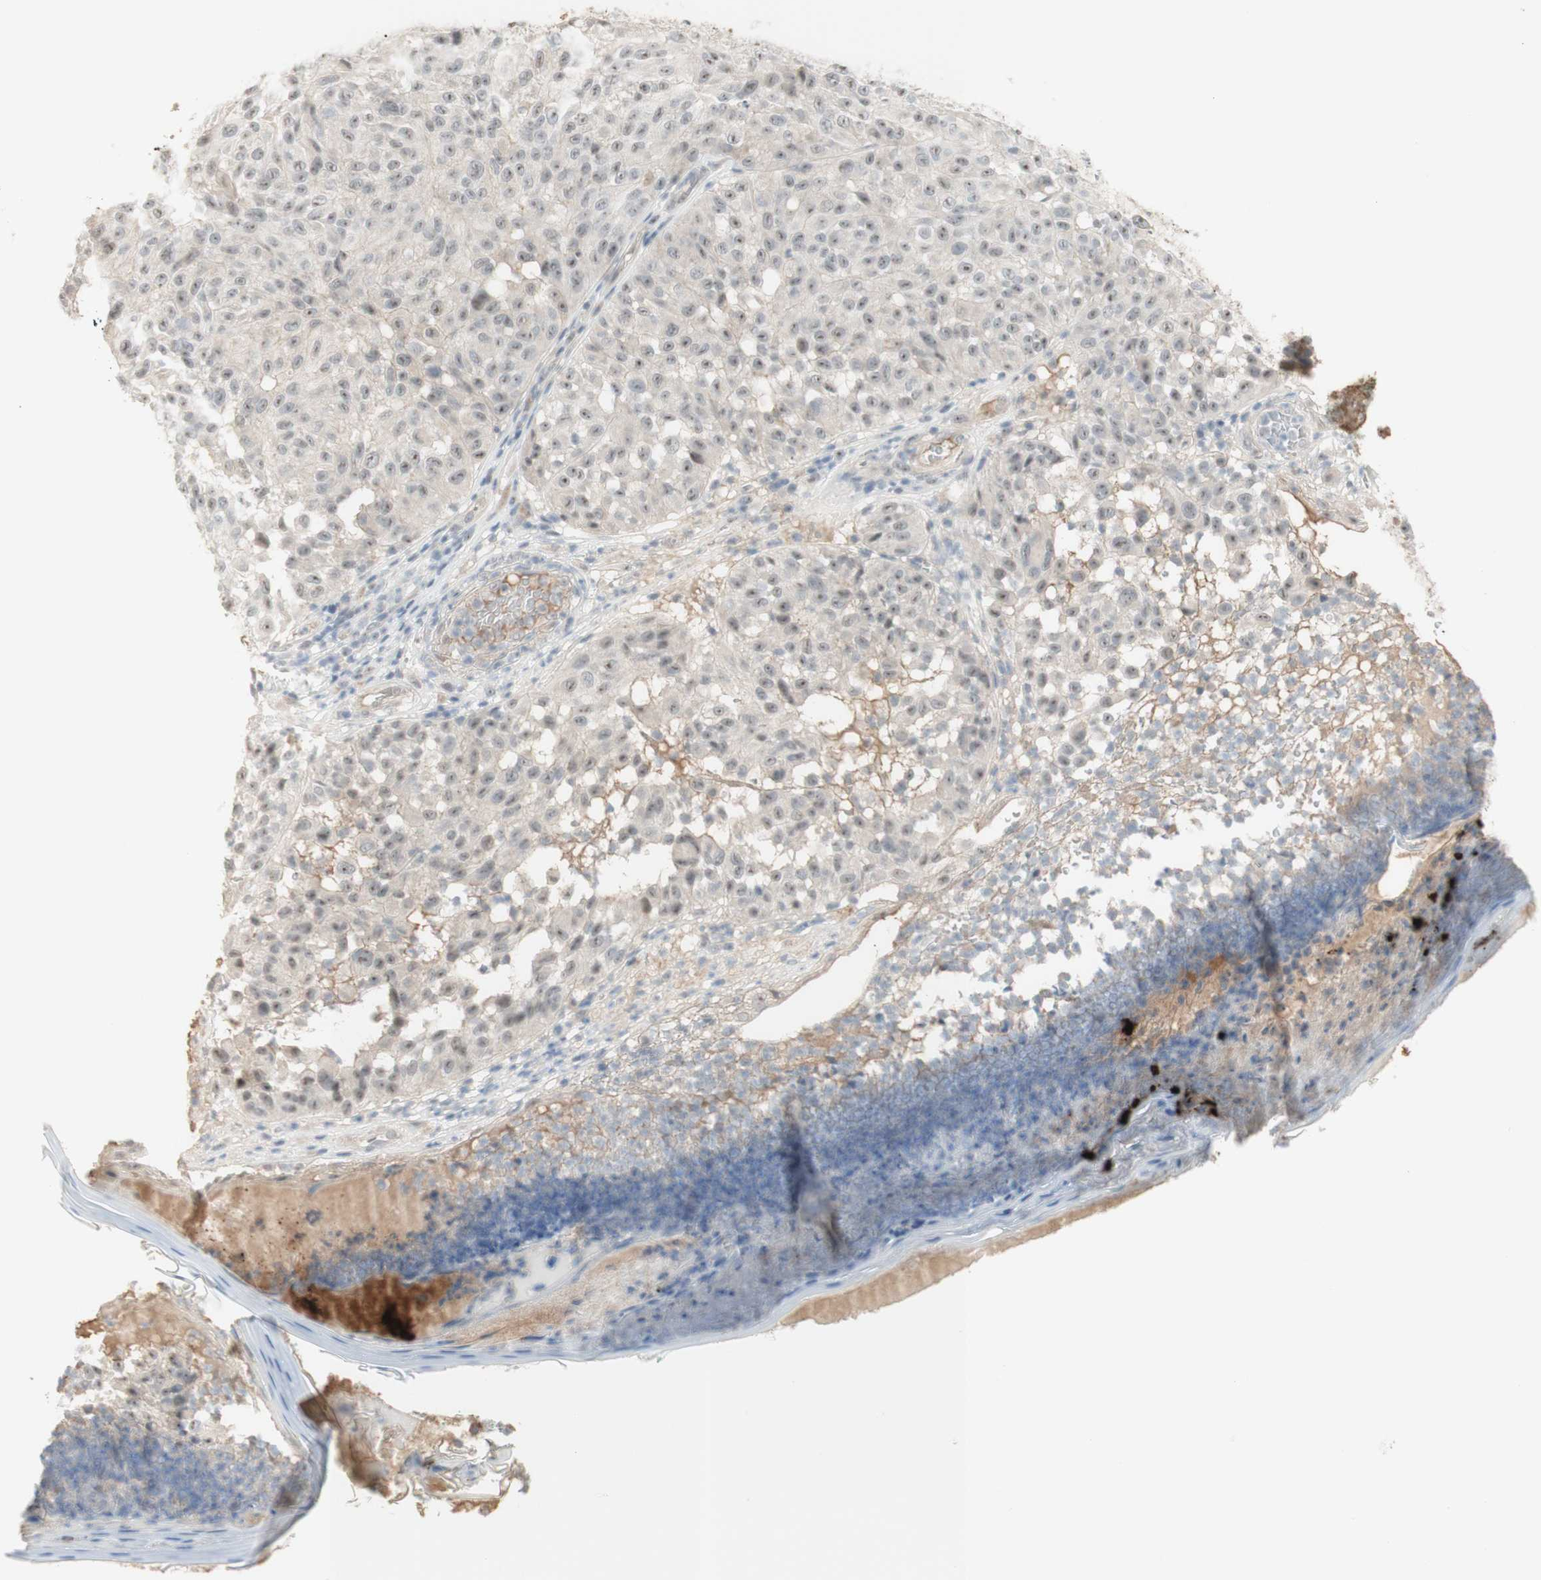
{"staining": {"intensity": "negative", "quantity": "none", "location": "none"}, "tissue": "melanoma", "cell_type": "Tumor cells", "image_type": "cancer", "snomed": [{"axis": "morphology", "description": "Malignant melanoma, NOS"}, {"axis": "topography", "description": "Skin"}], "caption": "Tumor cells show no significant protein positivity in malignant melanoma.", "gene": "PLCD4", "patient": {"sex": "female", "age": 46}}